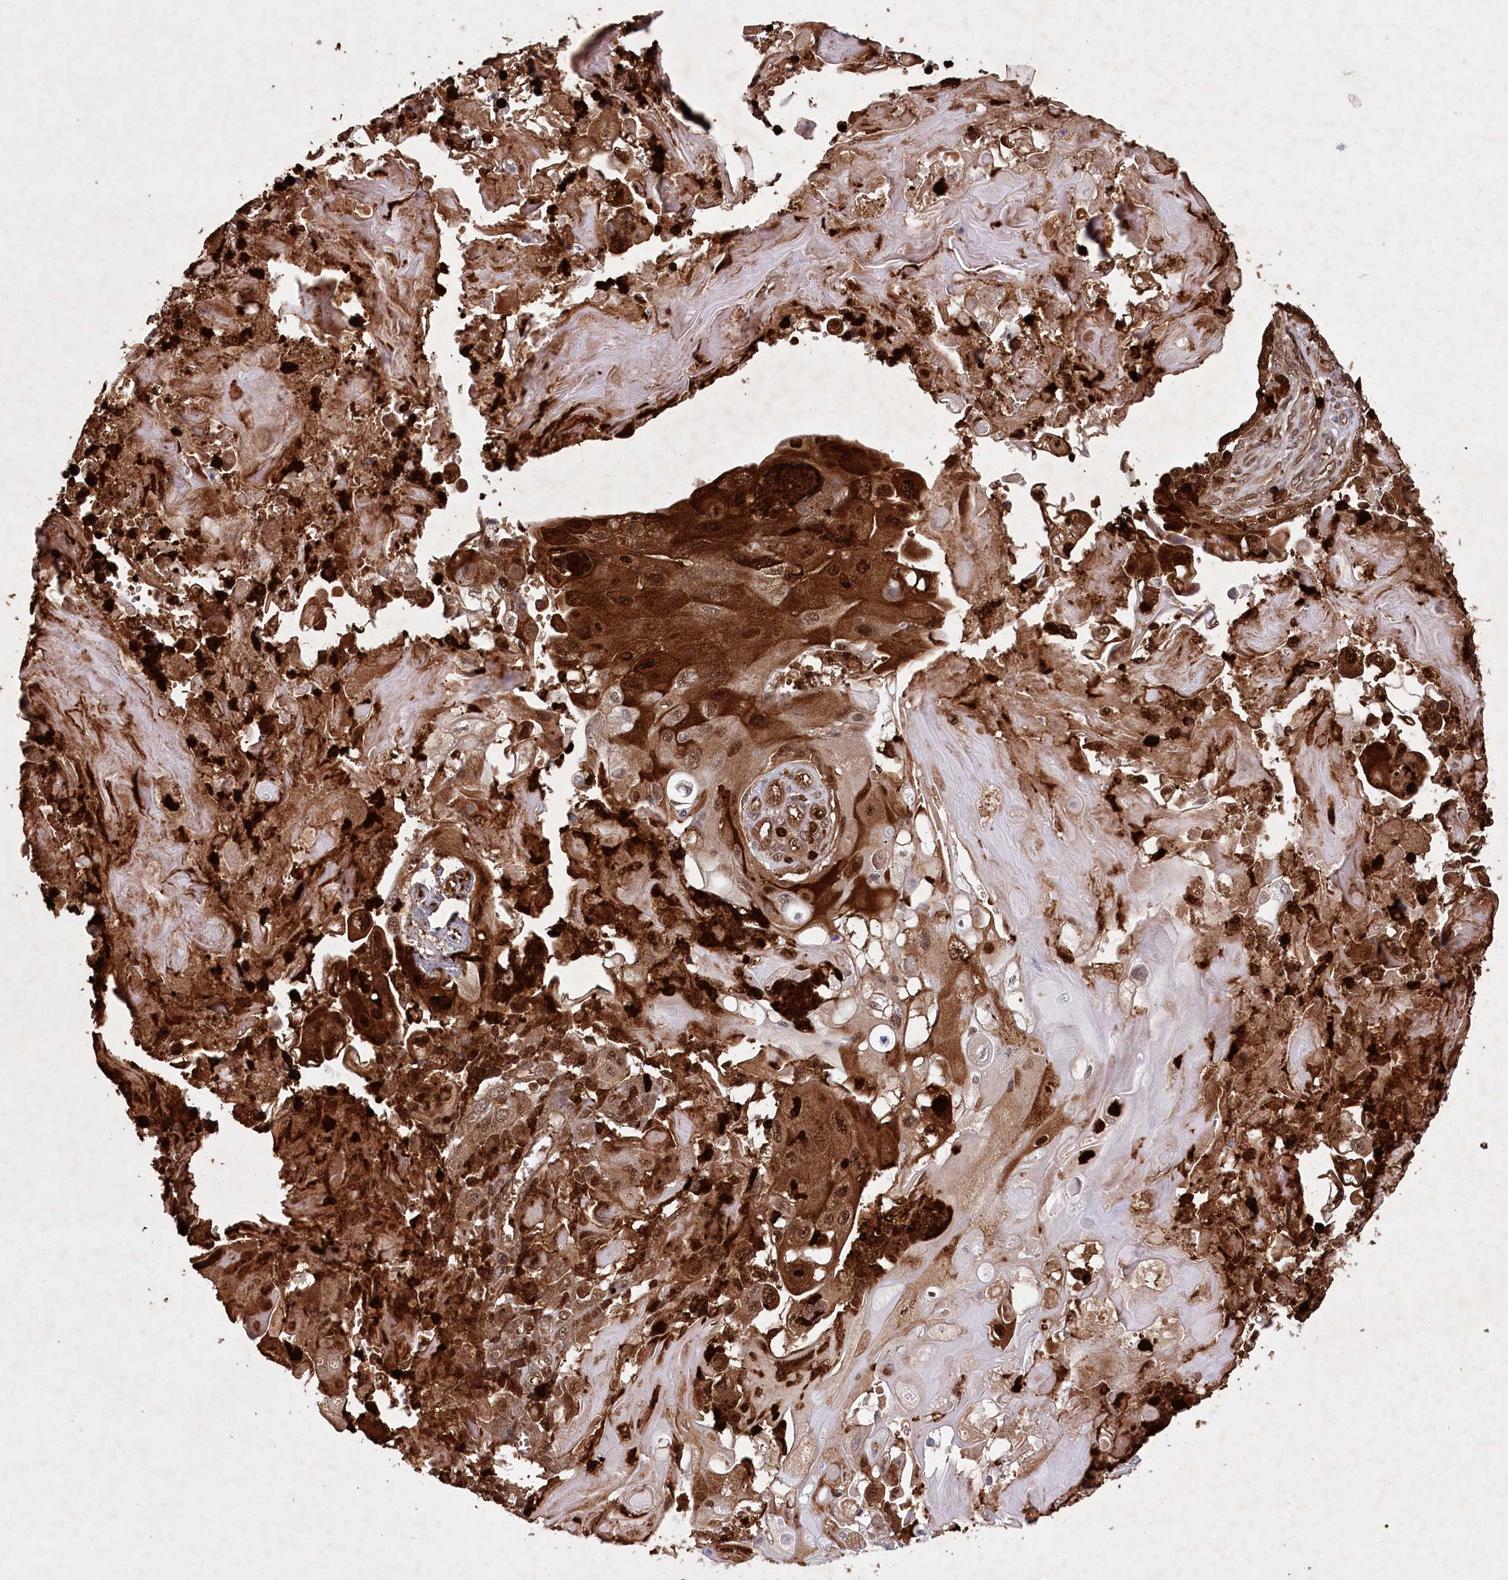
{"staining": {"intensity": "strong", "quantity": ">75%", "location": "cytoplasmic/membranous,nuclear"}, "tissue": "endometrial cancer", "cell_type": "Tumor cells", "image_type": "cancer", "snomed": [{"axis": "morphology", "description": "Adenocarcinoma, NOS"}, {"axis": "topography", "description": "Endometrium"}], "caption": "Immunohistochemistry (IHC) histopathology image of adenocarcinoma (endometrial) stained for a protein (brown), which reveals high levels of strong cytoplasmic/membranous and nuclear staining in about >75% of tumor cells.", "gene": "LSG1", "patient": {"sex": "female", "age": 32}}